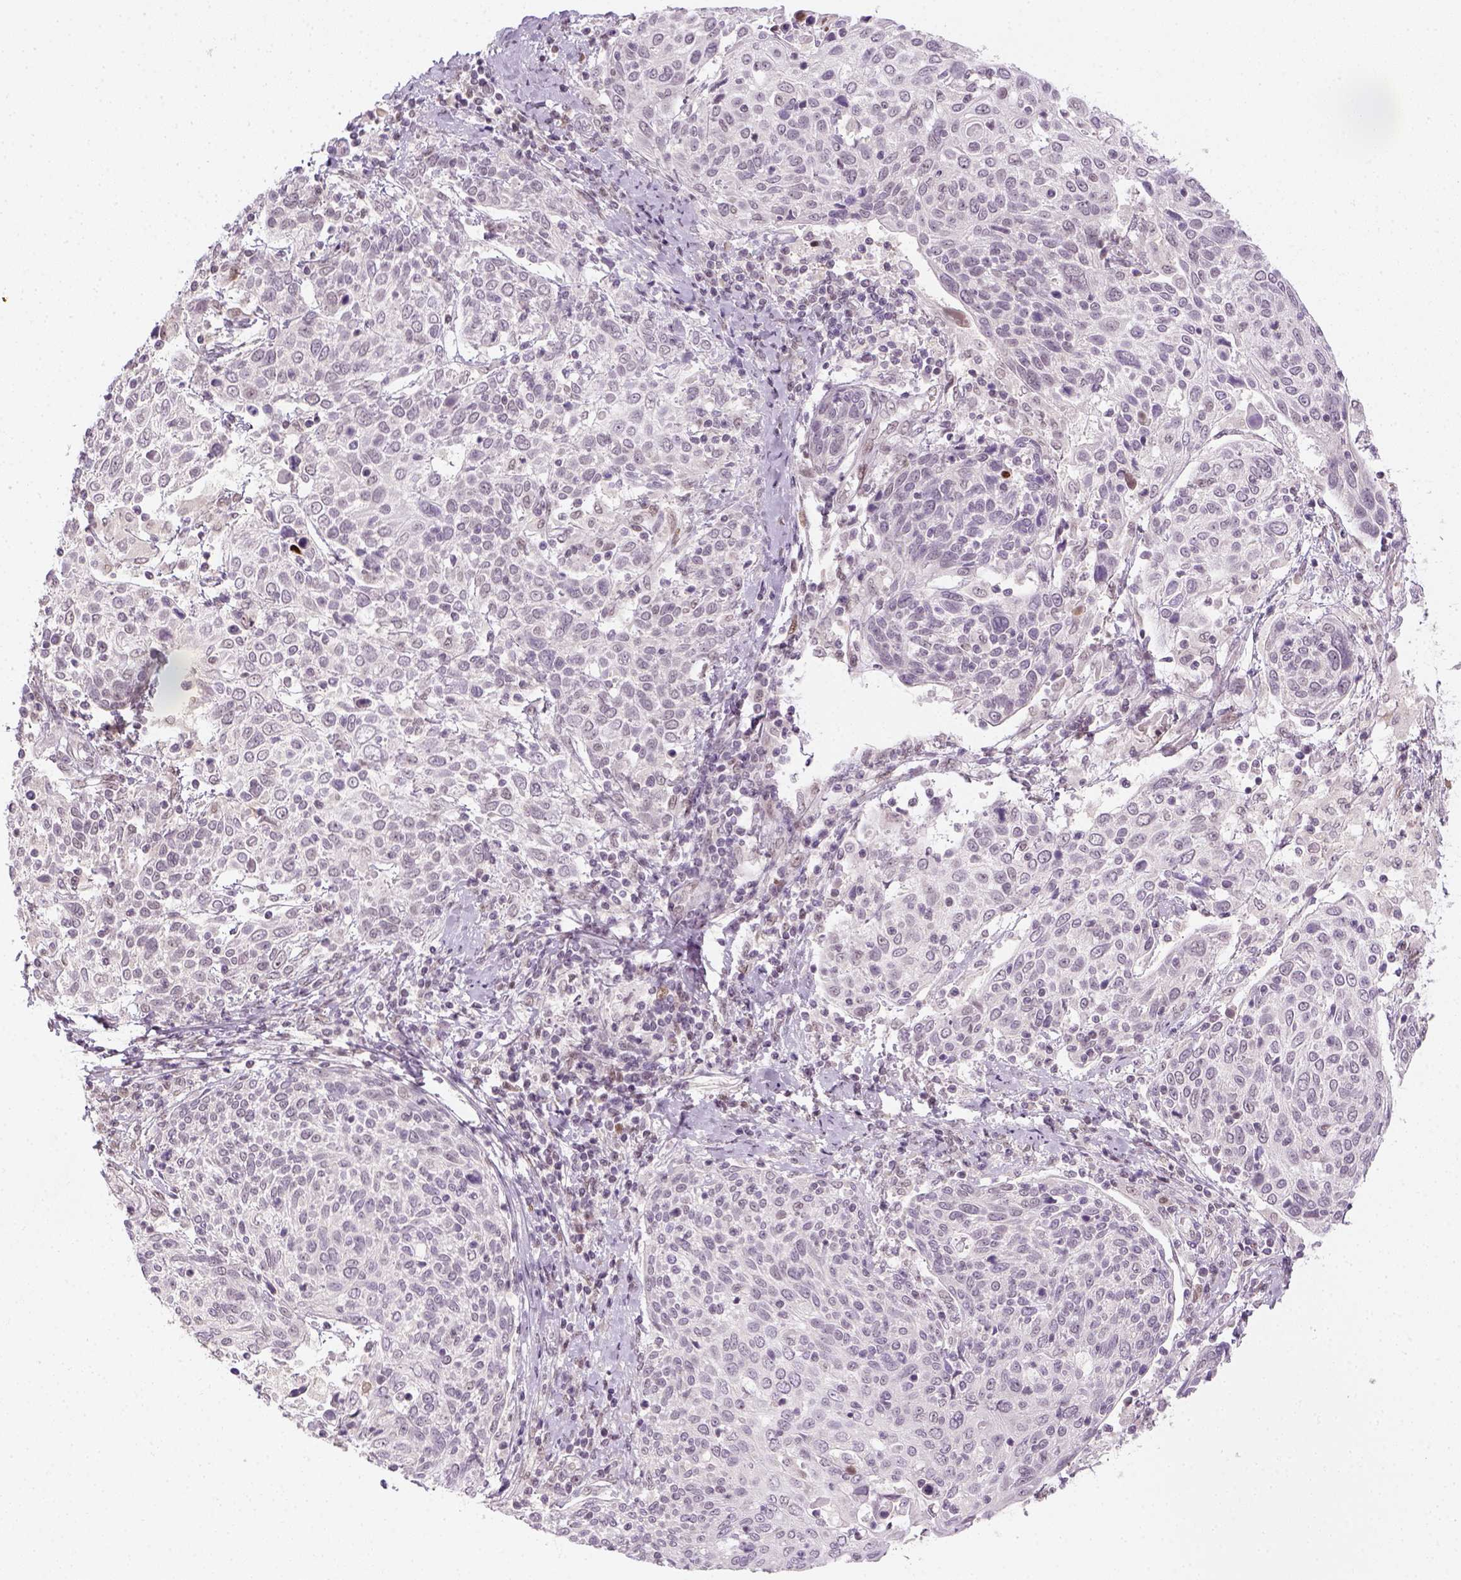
{"staining": {"intensity": "negative", "quantity": "none", "location": "none"}, "tissue": "cervical cancer", "cell_type": "Tumor cells", "image_type": "cancer", "snomed": [{"axis": "morphology", "description": "Squamous cell carcinoma, NOS"}, {"axis": "topography", "description": "Cervix"}], "caption": "Immunohistochemistry (IHC) of human cervical squamous cell carcinoma demonstrates no positivity in tumor cells. (Immunohistochemistry, brightfield microscopy, high magnification).", "gene": "MAGEB3", "patient": {"sex": "female", "age": 61}}